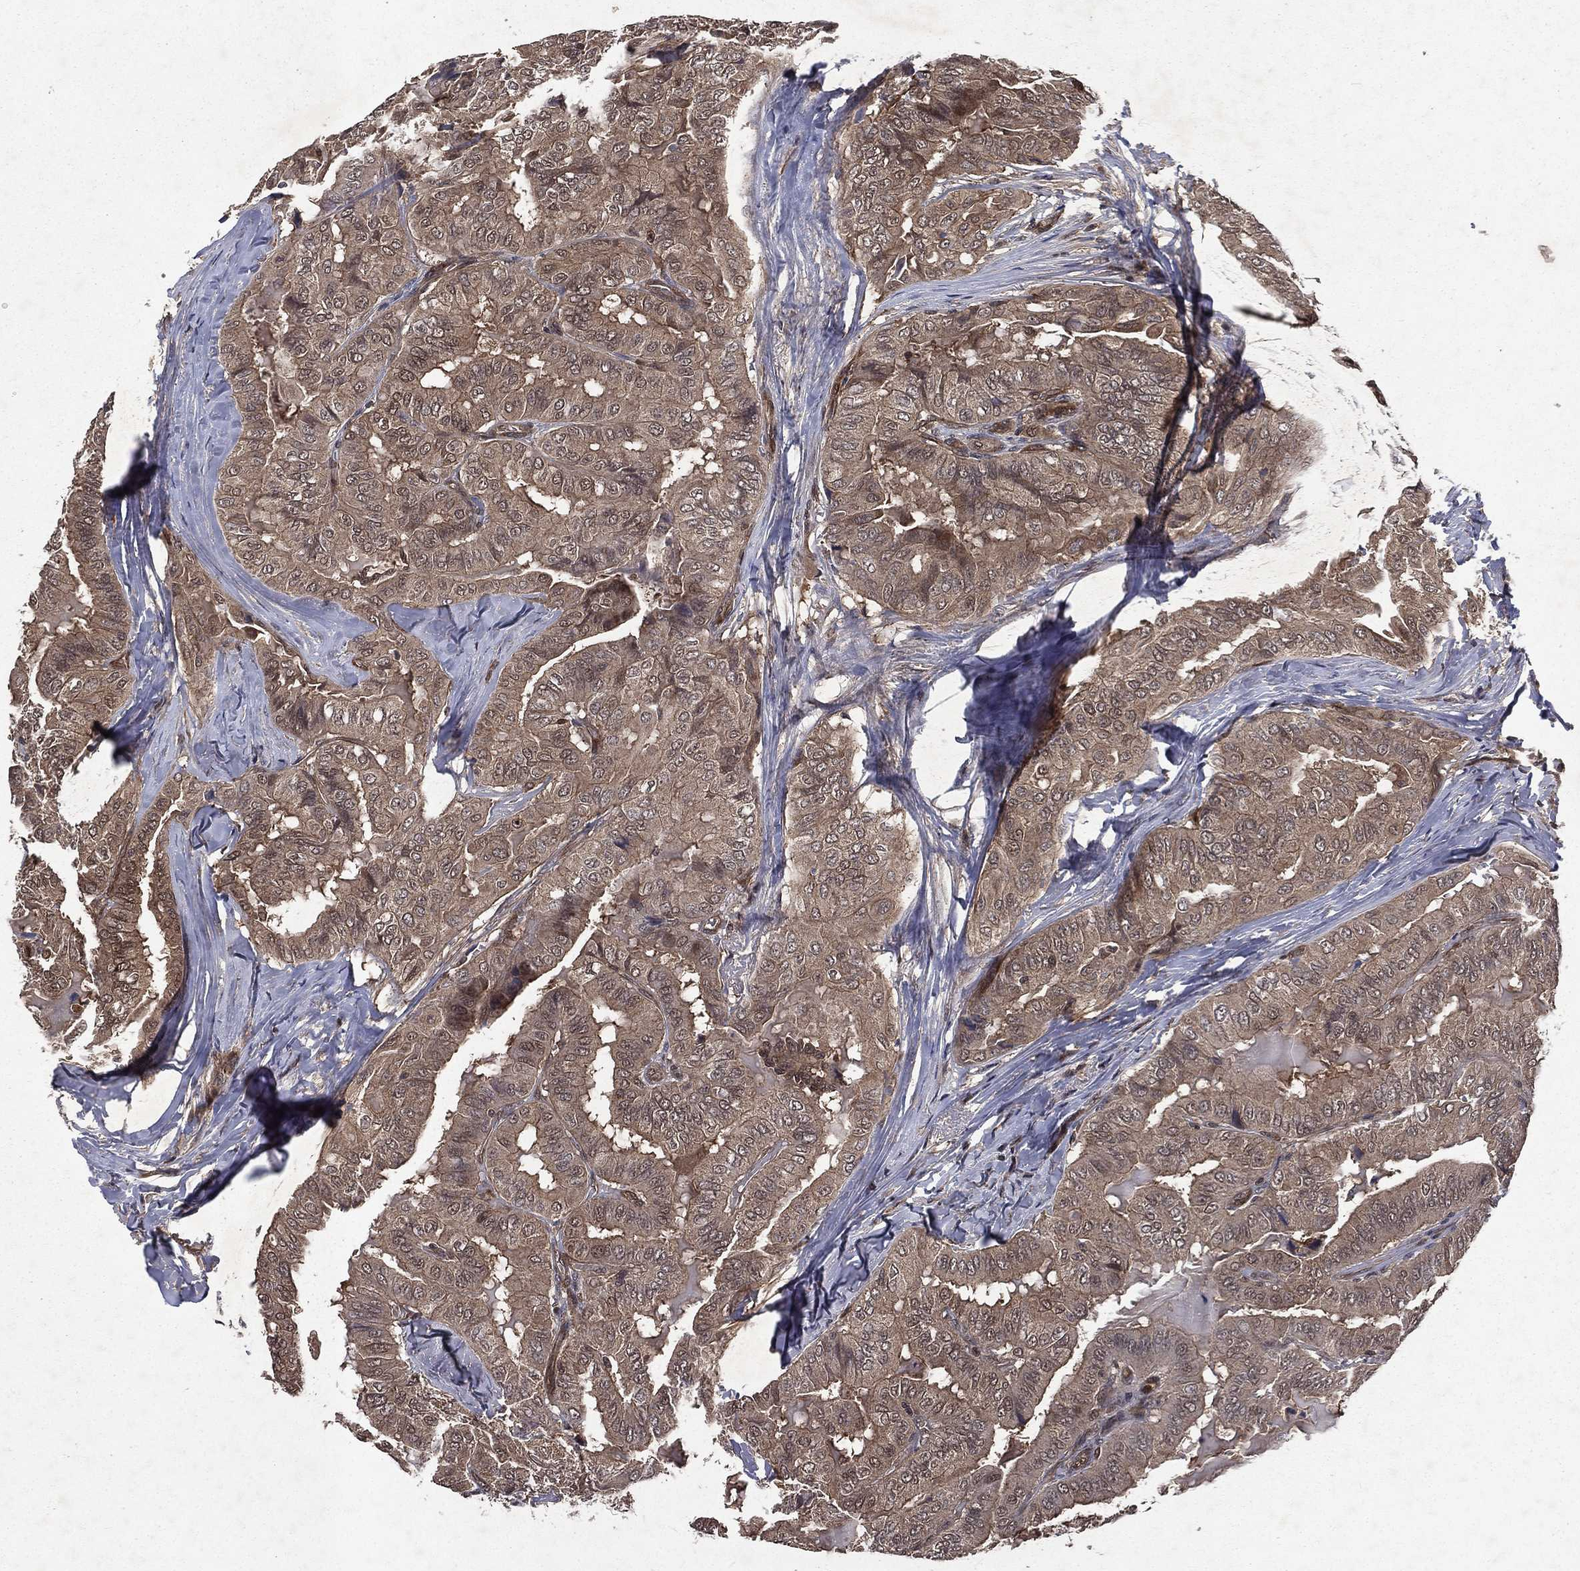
{"staining": {"intensity": "weak", "quantity": ">75%", "location": "cytoplasmic/membranous"}, "tissue": "thyroid cancer", "cell_type": "Tumor cells", "image_type": "cancer", "snomed": [{"axis": "morphology", "description": "Papillary adenocarcinoma, NOS"}, {"axis": "topography", "description": "Thyroid gland"}], "caption": "The immunohistochemical stain labels weak cytoplasmic/membranous expression in tumor cells of thyroid cancer (papillary adenocarcinoma) tissue. The staining was performed using DAB to visualize the protein expression in brown, while the nuclei were stained in blue with hematoxylin (Magnification: 20x).", "gene": "FGD1", "patient": {"sex": "female", "age": 68}}